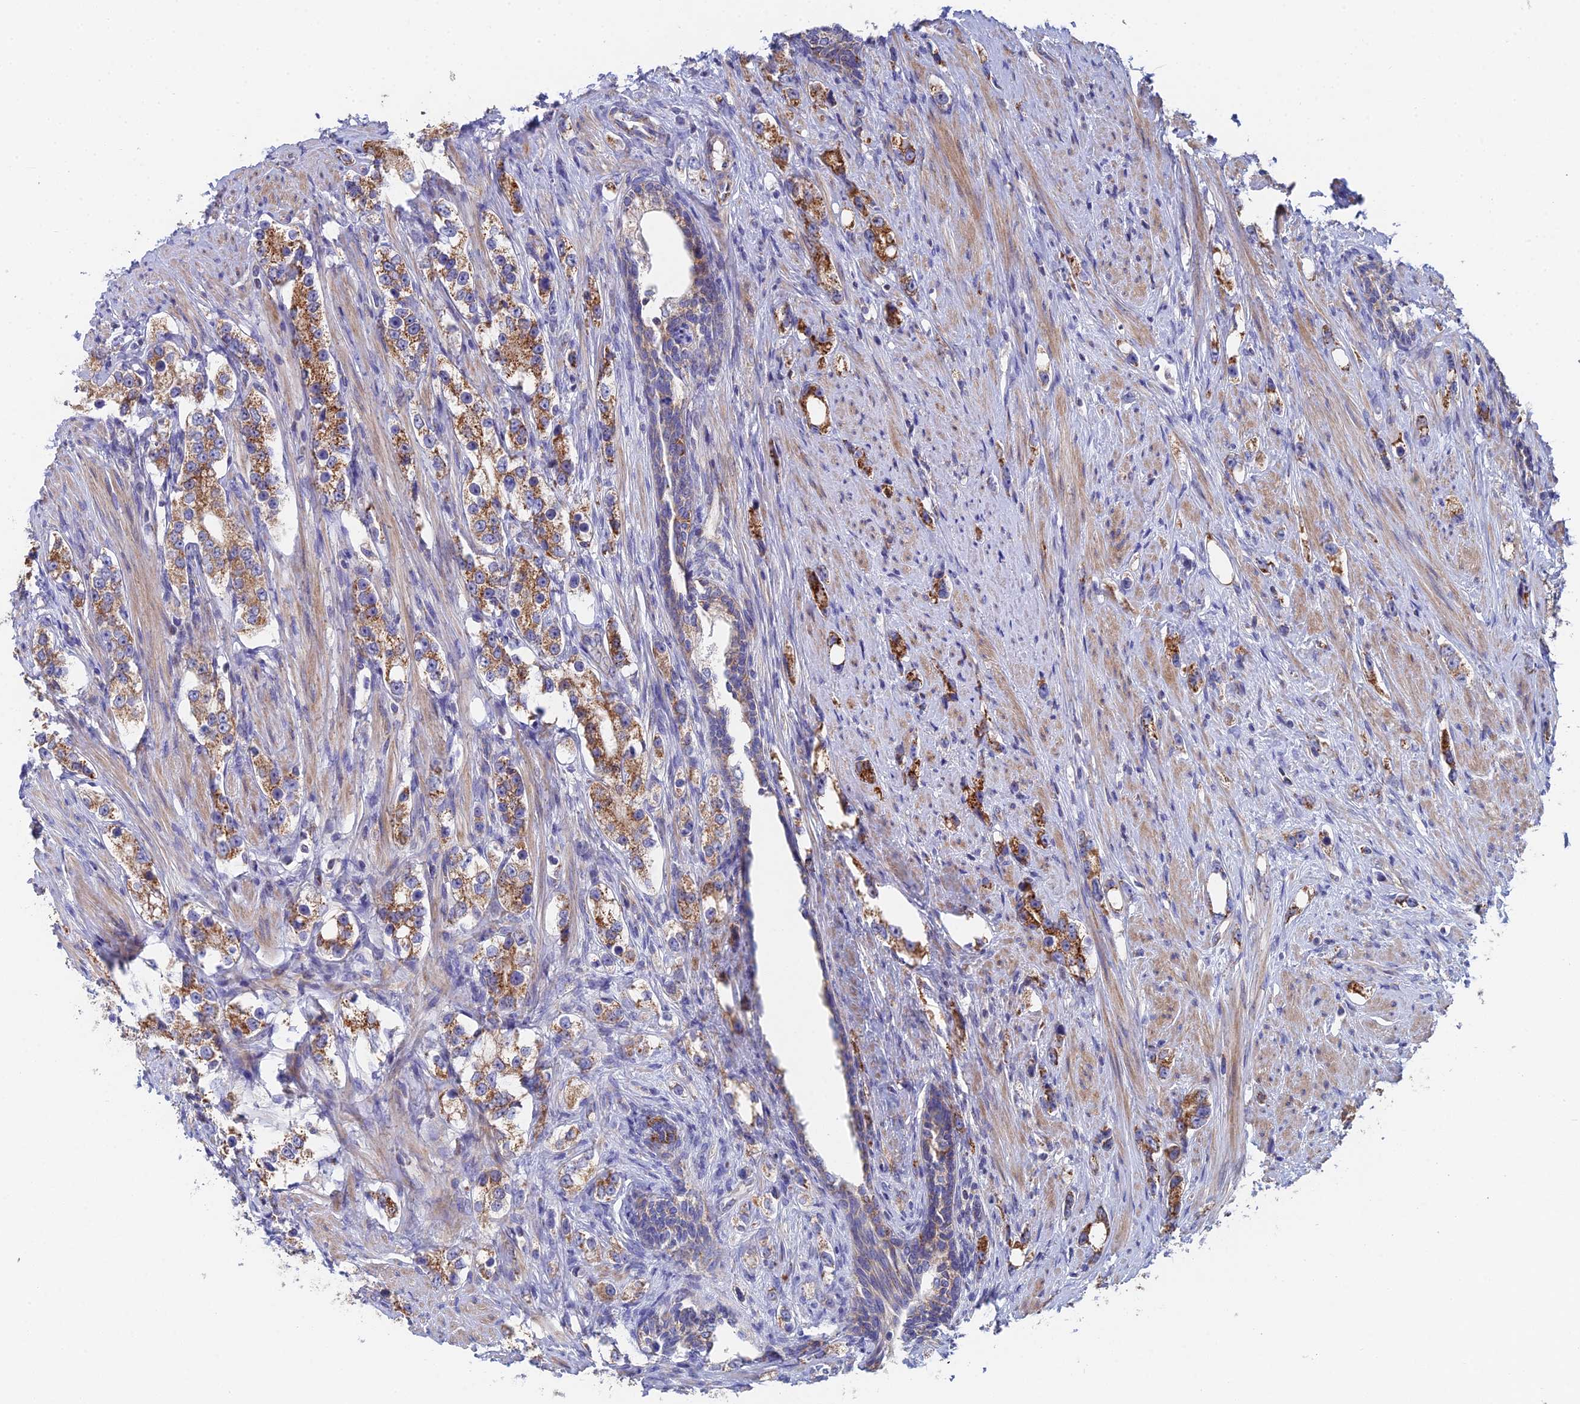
{"staining": {"intensity": "moderate", "quantity": ">75%", "location": "cytoplasmic/membranous"}, "tissue": "prostate cancer", "cell_type": "Tumor cells", "image_type": "cancer", "snomed": [{"axis": "morphology", "description": "Adenocarcinoma, High grade"}, {"axis": "topography", "description": "Prostate"}], "caption": "Protein expression analysis of human prostate high-grade adenocarcinoma reveals moderate cytoplasmic/membranous positivity in about >75% of tumor cells. (DAB (3,3'-diaminobenzidine) IHC with brightfield microscopy, high magnification).", "gene": "ECSIT", "patient": {"sex": "male", "age": 63}}